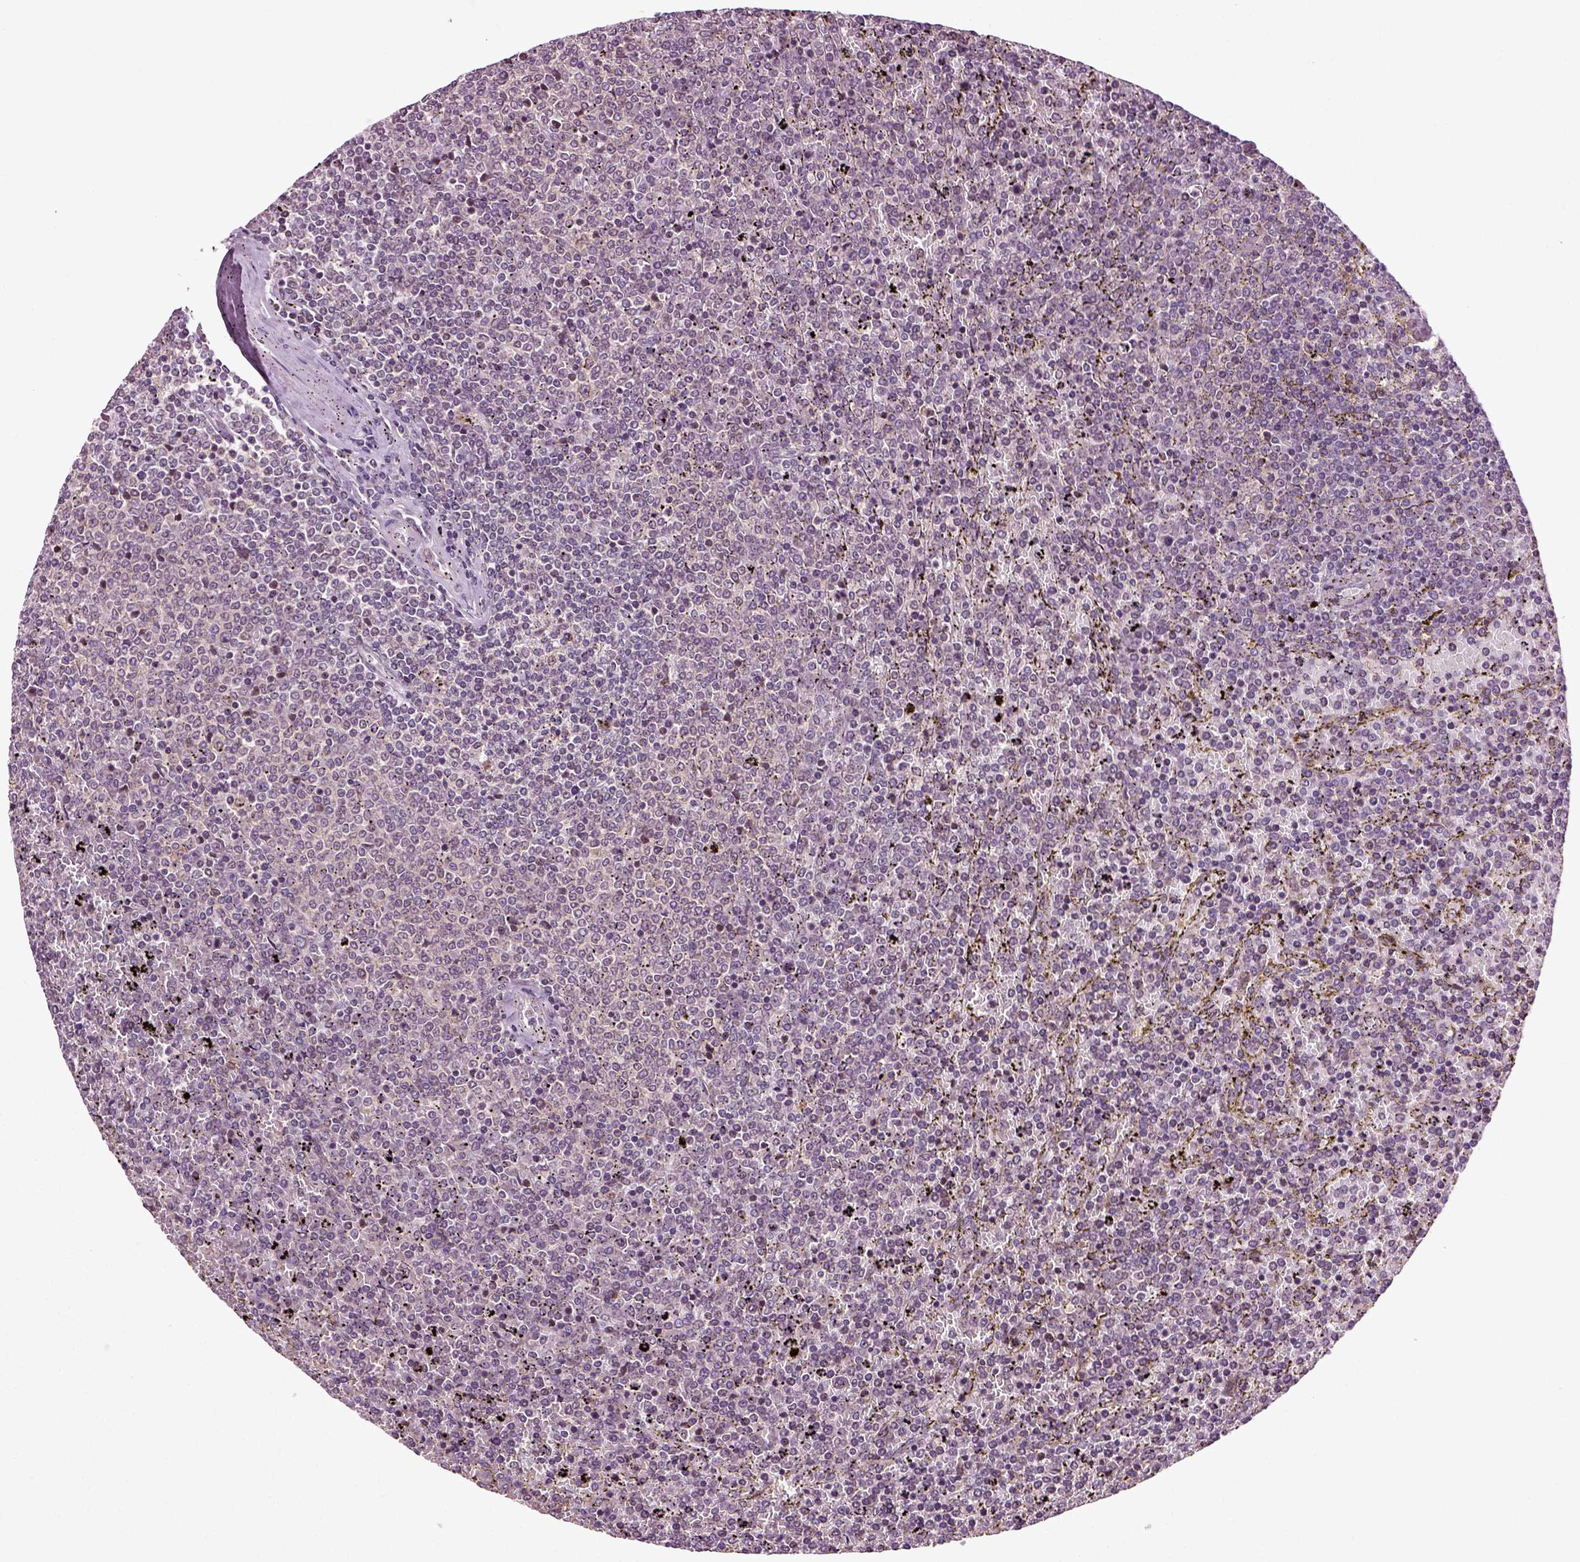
{"staining": {"intensity": "negative", "quantity": "none", "location": "none"}, "tissue": "lymphoma", "cell_type": "Tumor cells", "image_type": "cancer", "snomed": [{"axis": "morphology", "description": "Malignant lymphoma, non-Hodgkin's type, Low grade"}, {"axis": "topography", "description": "Spleen"}], "caption": "This histopathology image is of lymphoma stained with immunohistochemistry (IHC) to label a protein in brown with the nuclei are counter-stained blue. There is no expression in tumor cells.", "gene": "KNSTRN", "patient": {"sex": "female", "age": 77}}